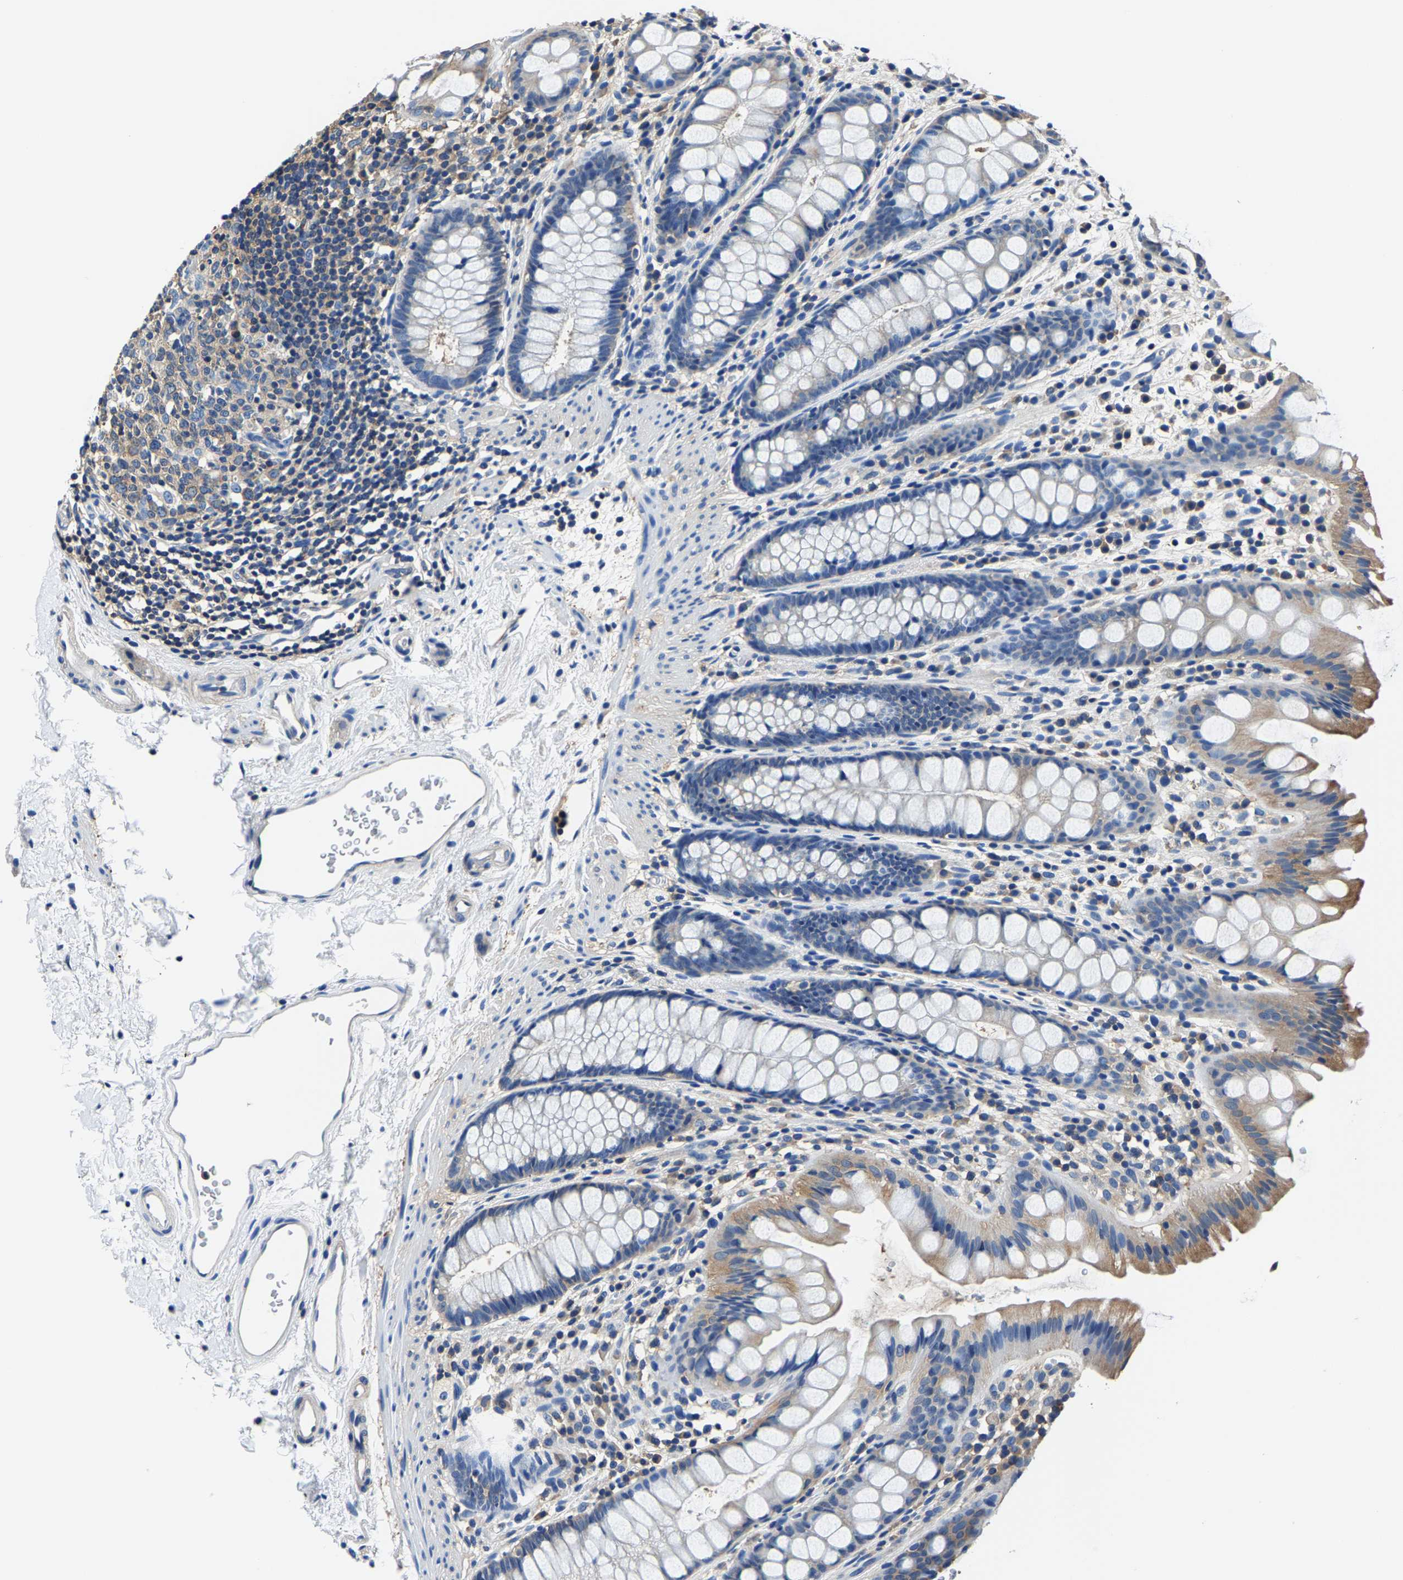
{"staining": {"intensity": "moderate", "quantity": "<25%", "location": "cytoplasmic/membranous"}, "tissue": "rectum", "cell_type": "Glandular cells", "image_type": "normal", "snomed": [{"axis": "morphology", "description": "Normal tissue, NOS"}, {"axis": "topography", "description": "Rectum"}], "caption": "Immunohistochemistry of benign human rectum reveals low levels of moderate cytoplasmic/membranous positivity in about <25% of glandular cells. Ihc stains the protein in brown and the nuclei are stained blue.", "gene": "ALDOB", "patient": {"sex": "female", "age": 65}}